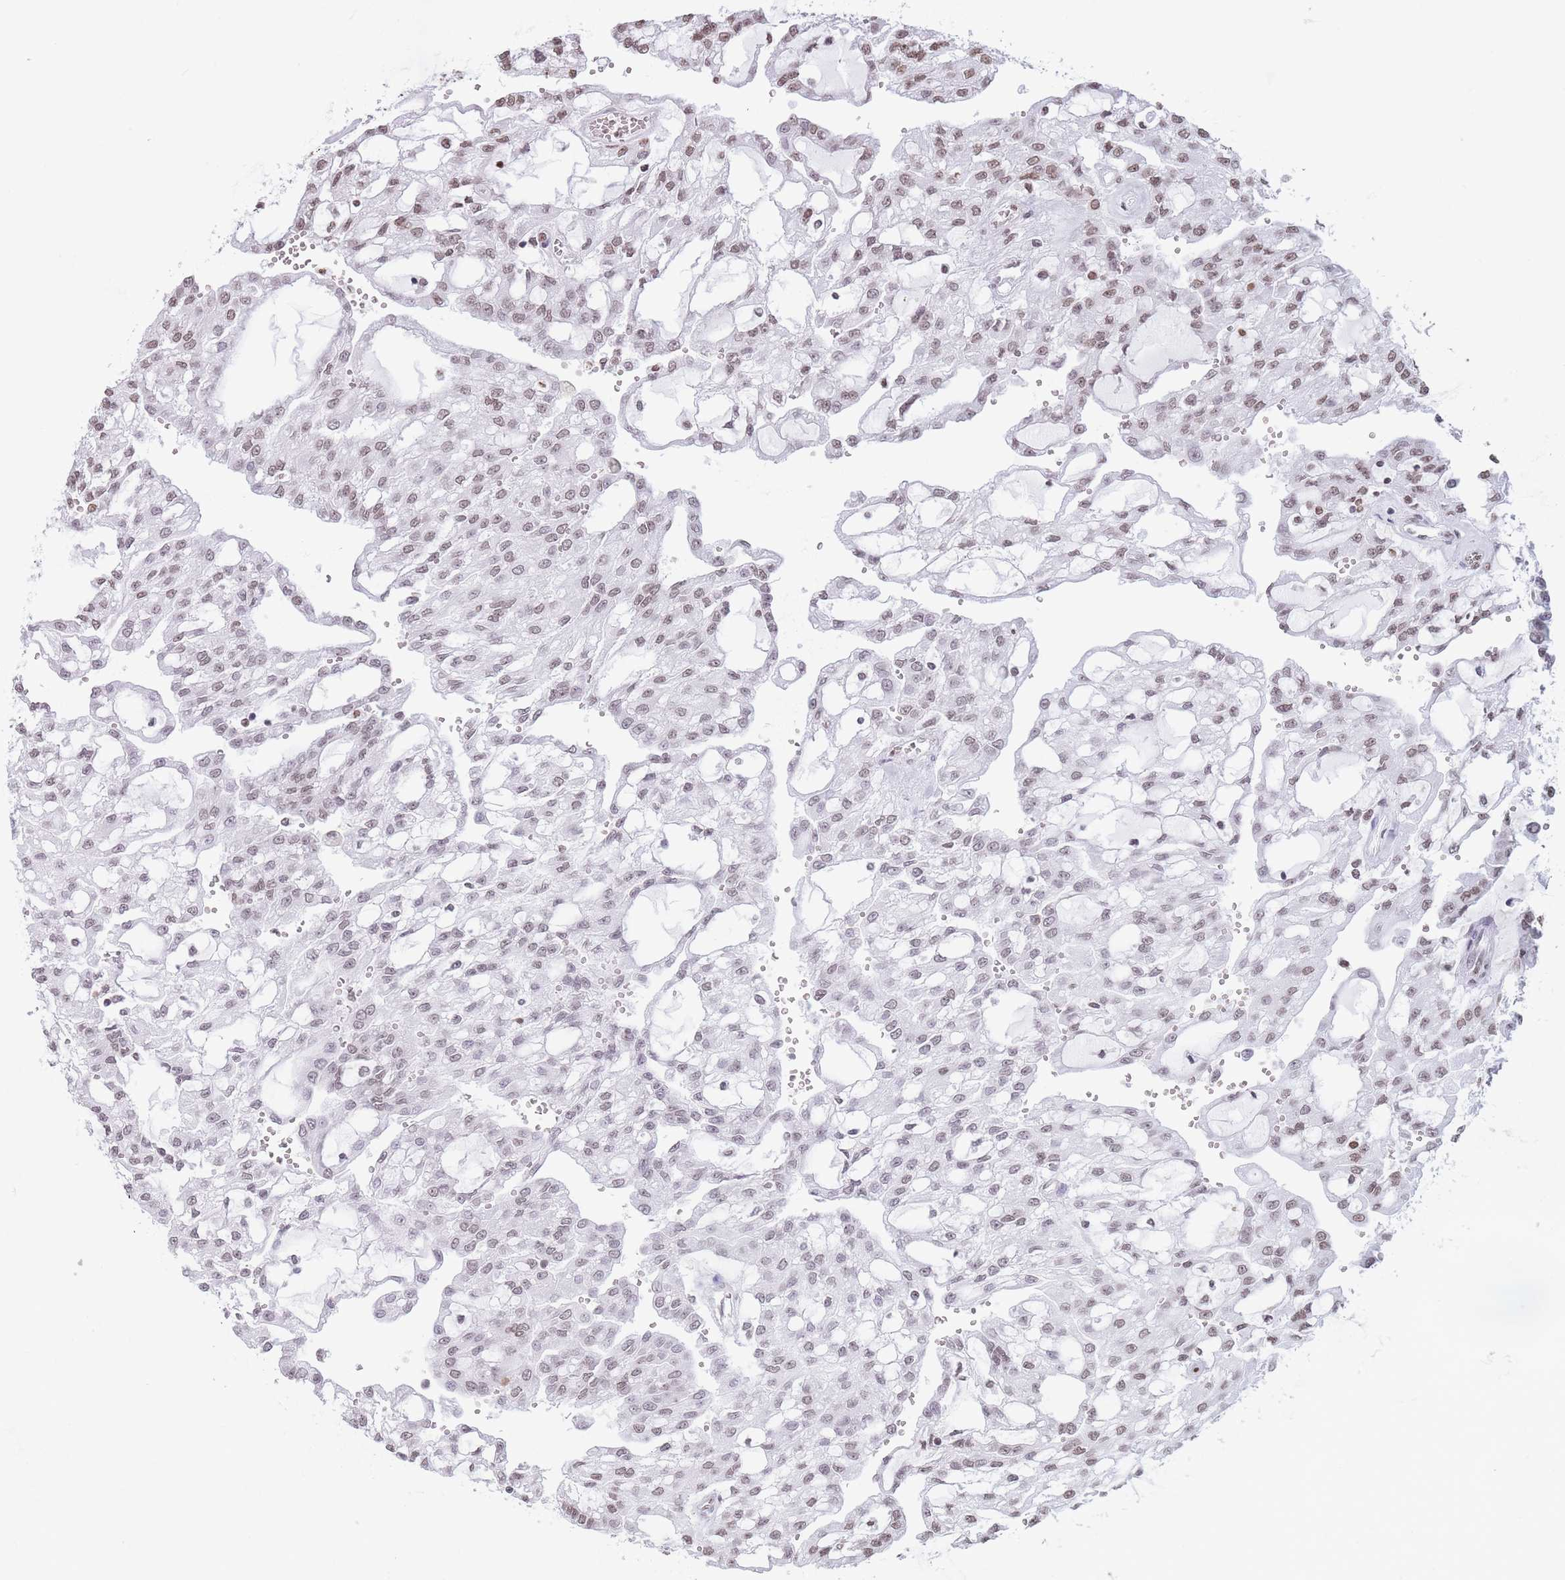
{"staining": {"intensity": "weak", "quantity": "25%-75%", "location": "nuclear"}, "tissue": "renal cancer", "cell_type": "Tumor cells", "image_type": "cancer", "snomed": [{"axis": "morphology", "description": "Adenocarcinoma, NOS"}, {"axis": "topography", "description": "Kidney"}], "caption": "Protein staining displays weak nuclear staining in about 25%-75% of tumor cells in renal adenocarcinoma.", "gene": "RYK", "patient": {"sex": "male", "age": 63}}